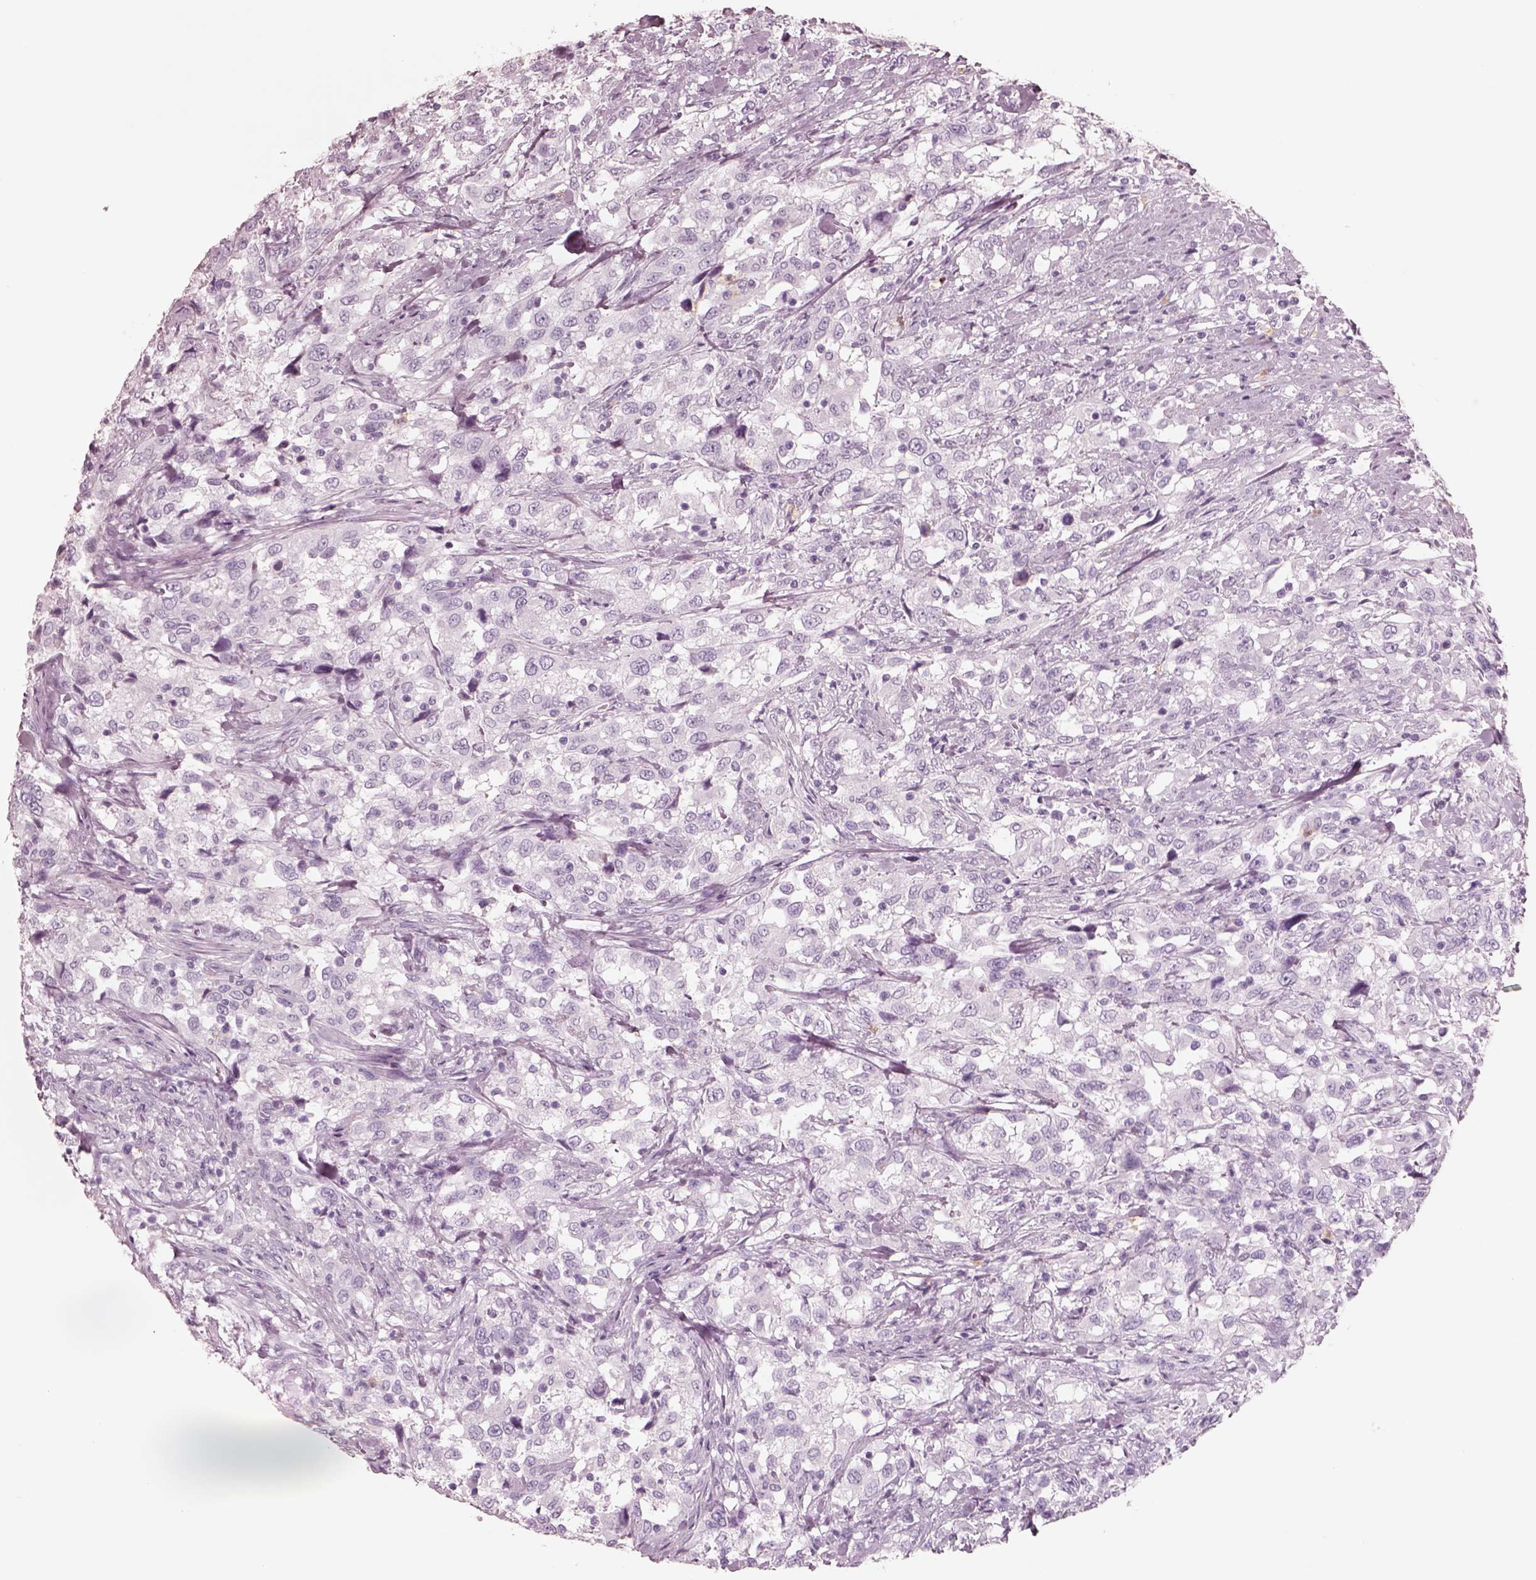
{"staining": {"intensity": "negative", "quantity": "none", "location": "none"}, "tissue": "urothelial cancer", "cell_type": "Tumor cells", "image_type": "cancer", "snomed": [{"axis": "morphology", "description": "Urothelial carcinoma, NOS"}, {"axis": "morphology", "description": "Urothelial carcinoma, High grade"}, {"axis": "topography", "description": "Urinary bladder"}], "caption": "A micrograph of urothelial cancer stained for a protein exhibits no brown staining in tumor cells.", "gene": "ELANE", "patient": {"sex": "female", "age": 64}}